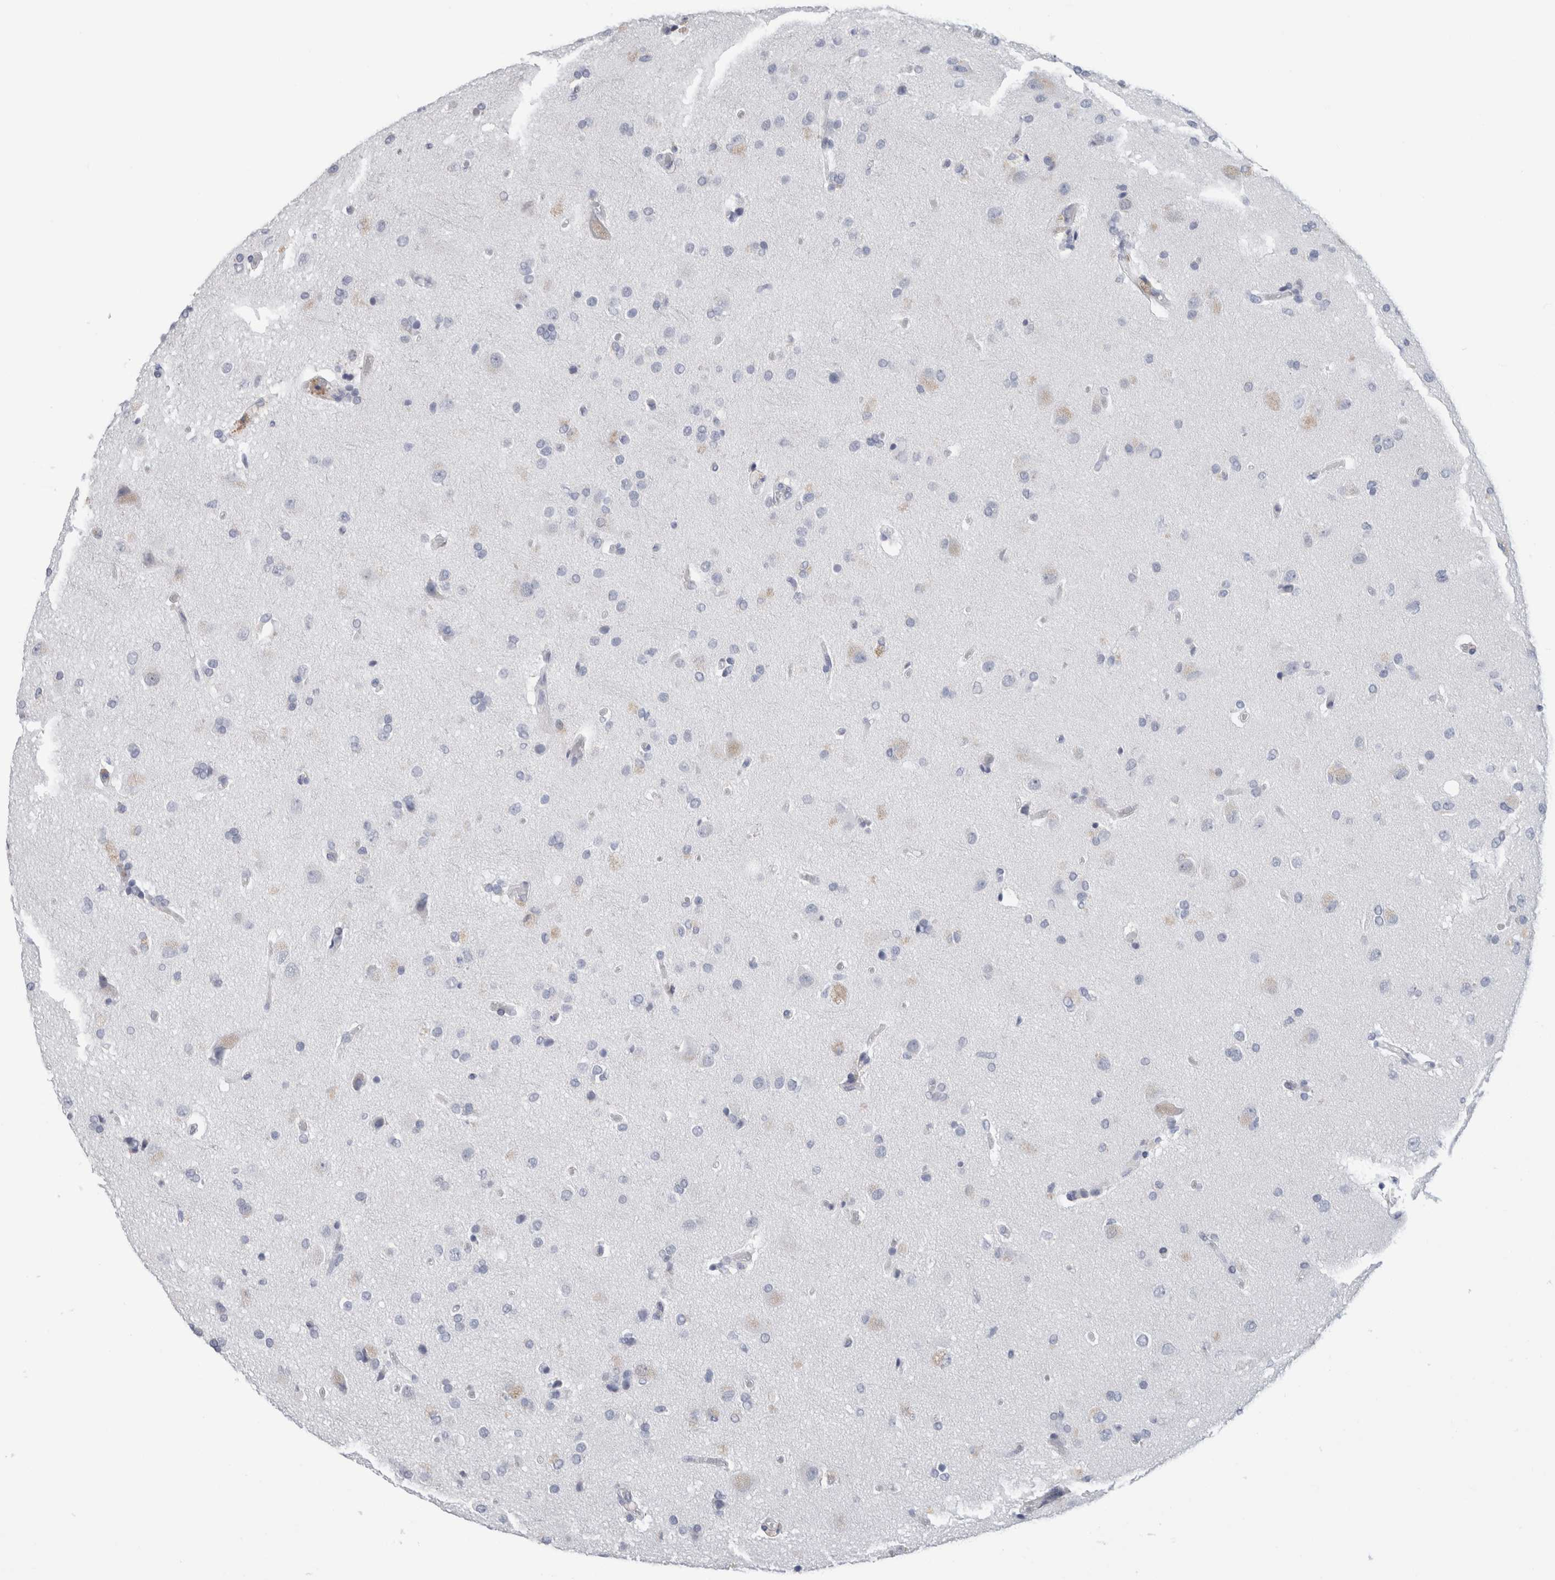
{"staining": {"intensity": "negative", "quantity": "none", "location": "none"}, "tissue": "glioma", "cell_type": "Tumor cells", "image_type": "cancer", "snomed": [{"axis": "morphology", "description": "Glioma, malignant, High grade"}, {"axis": "topography", "description": "Brain"}], "caption": "Tumor cells are negative for brown protein staining in high-grade glioma (malignant).", "gene": "IL6", "patient": {"sex": "male", "age": 72}}